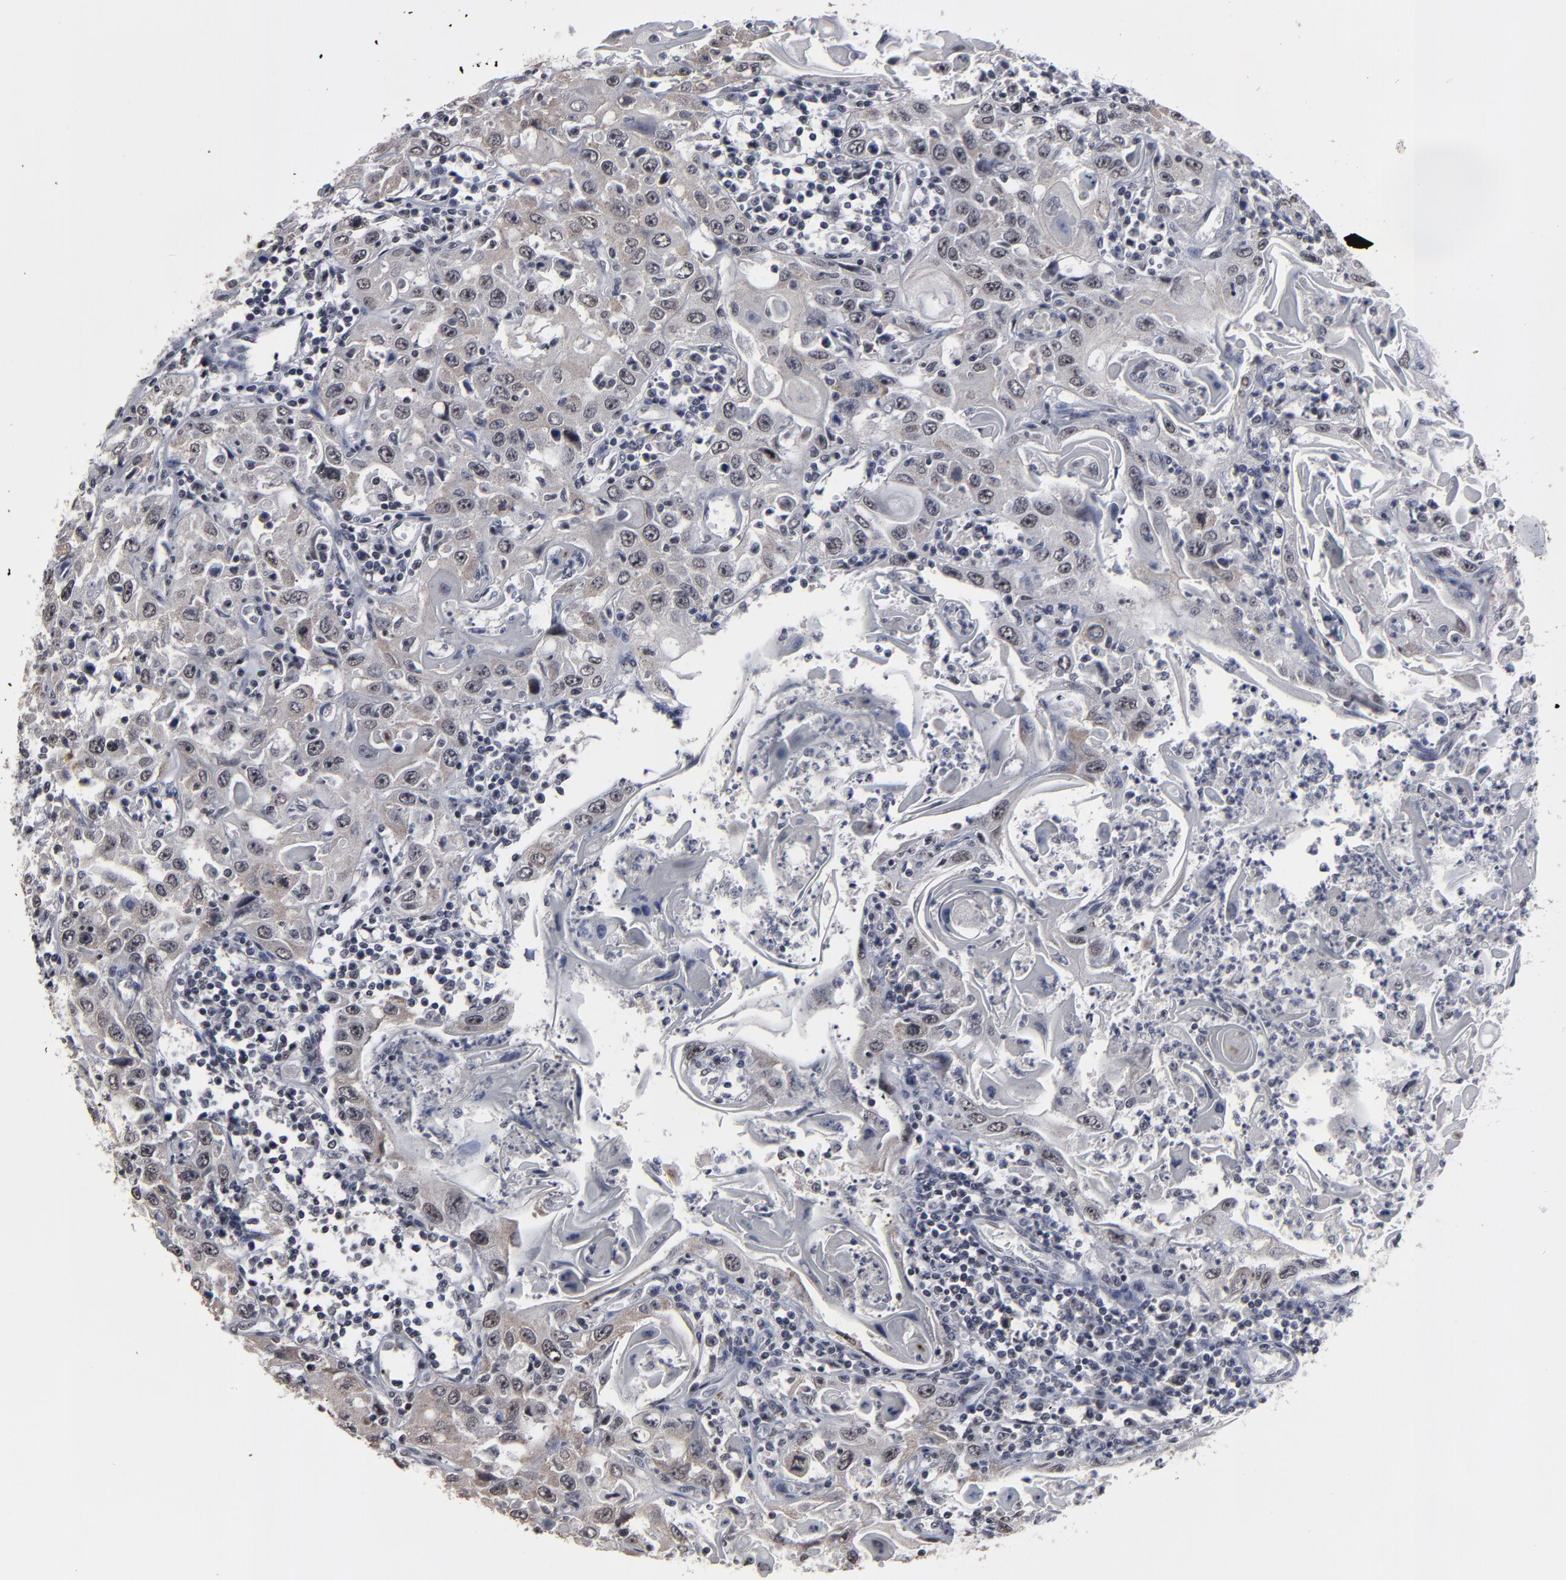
{"staining": {"intensity": "negative", "quantity": "none", "location": "none"}, "tissue": "head and neck cancer", "cell_type": "Tumor cells", "image_type": "cancer", "snomed": [{"axis": "morphology", "description": "Squamous cell carcinoma, NOS"}, {"axis": "topography", "description": "Oral tissue"}, {"axis": "topography", "description": "Head-Neck"}], "caption": "Immunohistochemical staining of human head and neck cancer (squamous cell carcinoma) shows no significant expression in tumor cells.", "gene": "SSRP1", "patient": {"sex": "female", "age": 76}}